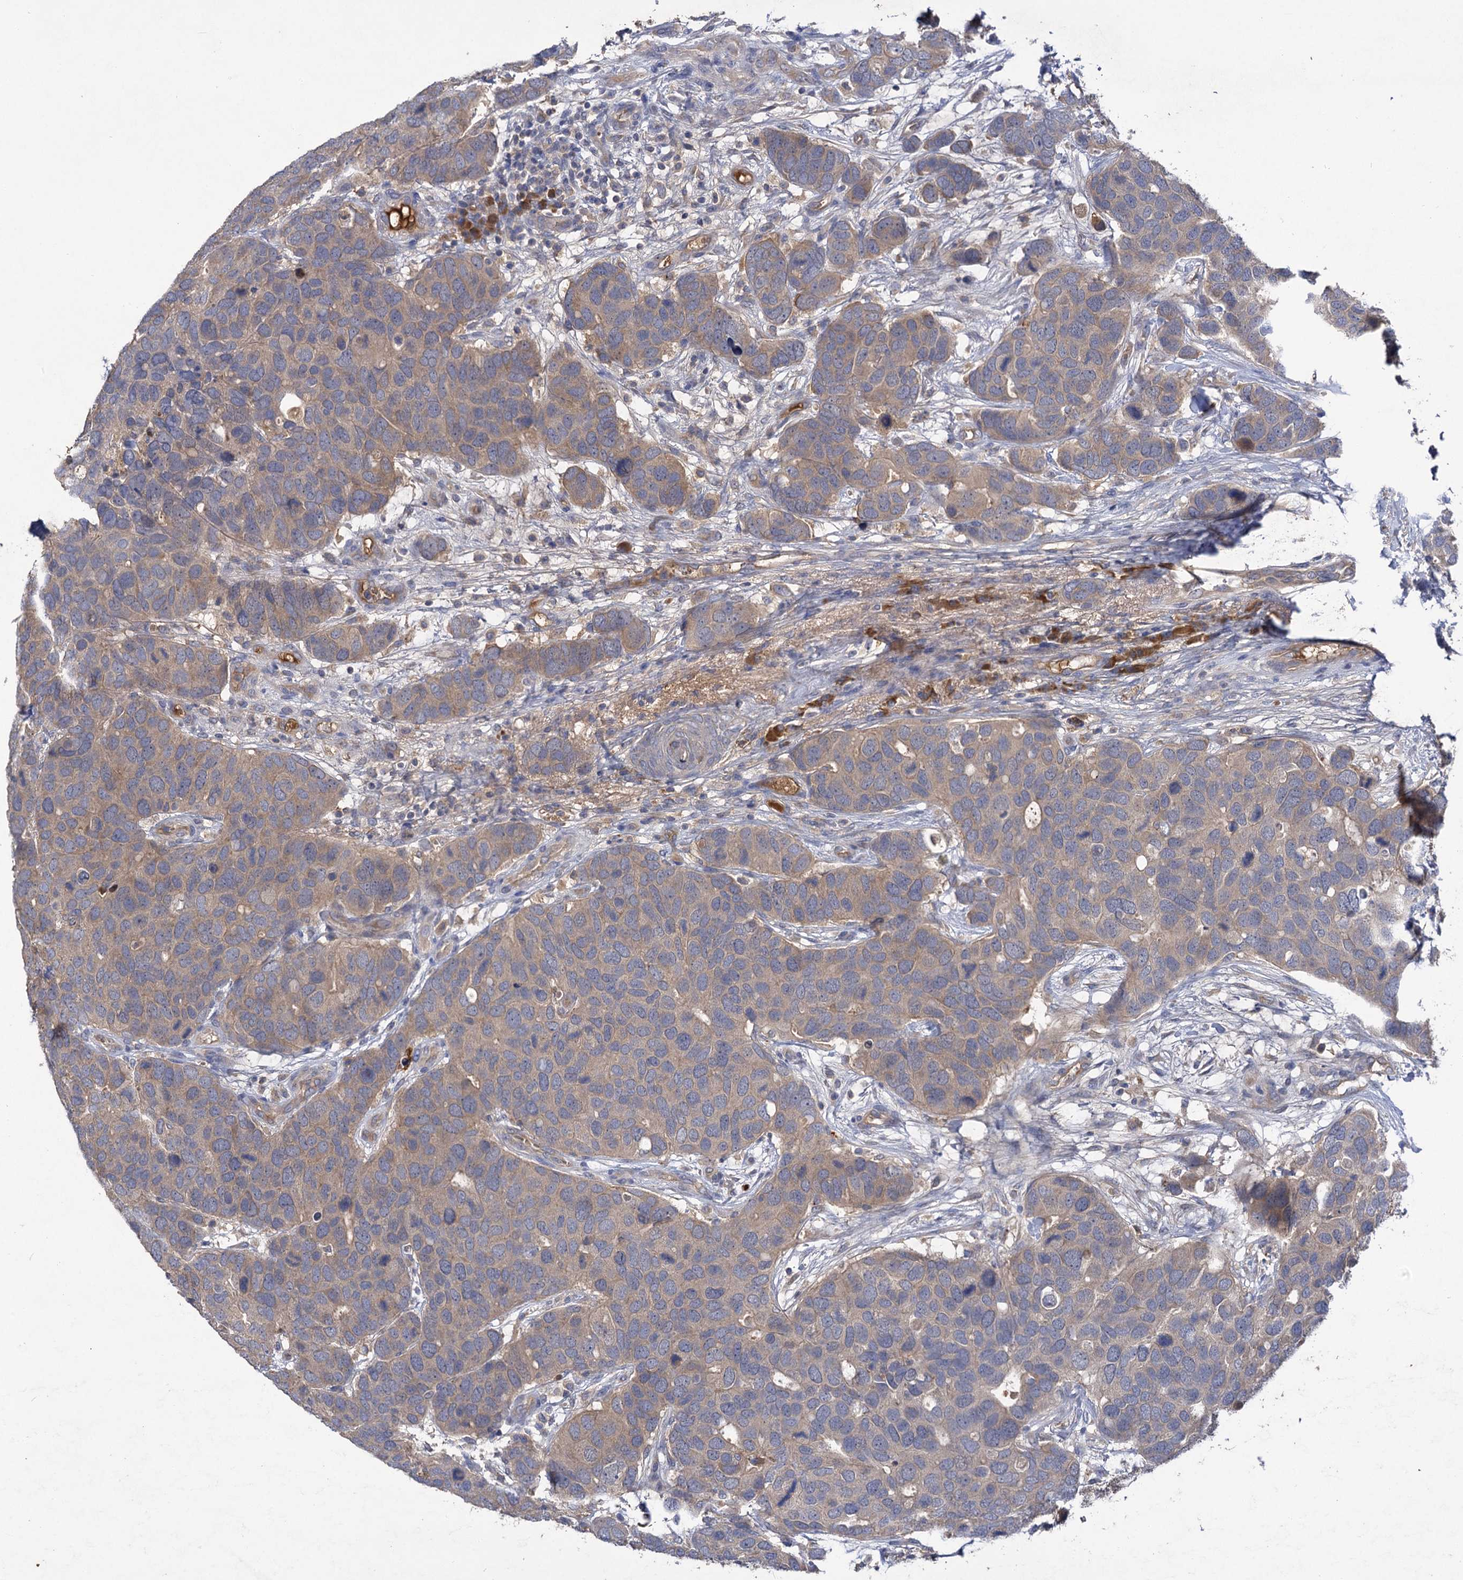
{"staining": {"intensity": "weak", "quantity": "25%-75%", "location": "cytoplasmic/membranous"}, "tissue": "breast cancer", "cell_type": "Tumor cells", "image_type": "cancer", "snomed": [{"axis": "morphology", "description": "Duct carcinoma"}, {"axis": "topography", "description": "Breast"}], "caption": "Breast infiltrating ductal carcinoma stained for a protein (brown) demonstrates weak cytoplasmic/membranous positive positivity in about 25%-75% of tumor cells.", "gene": "USP50", "patient": {"sex": "female", "age": 83}}